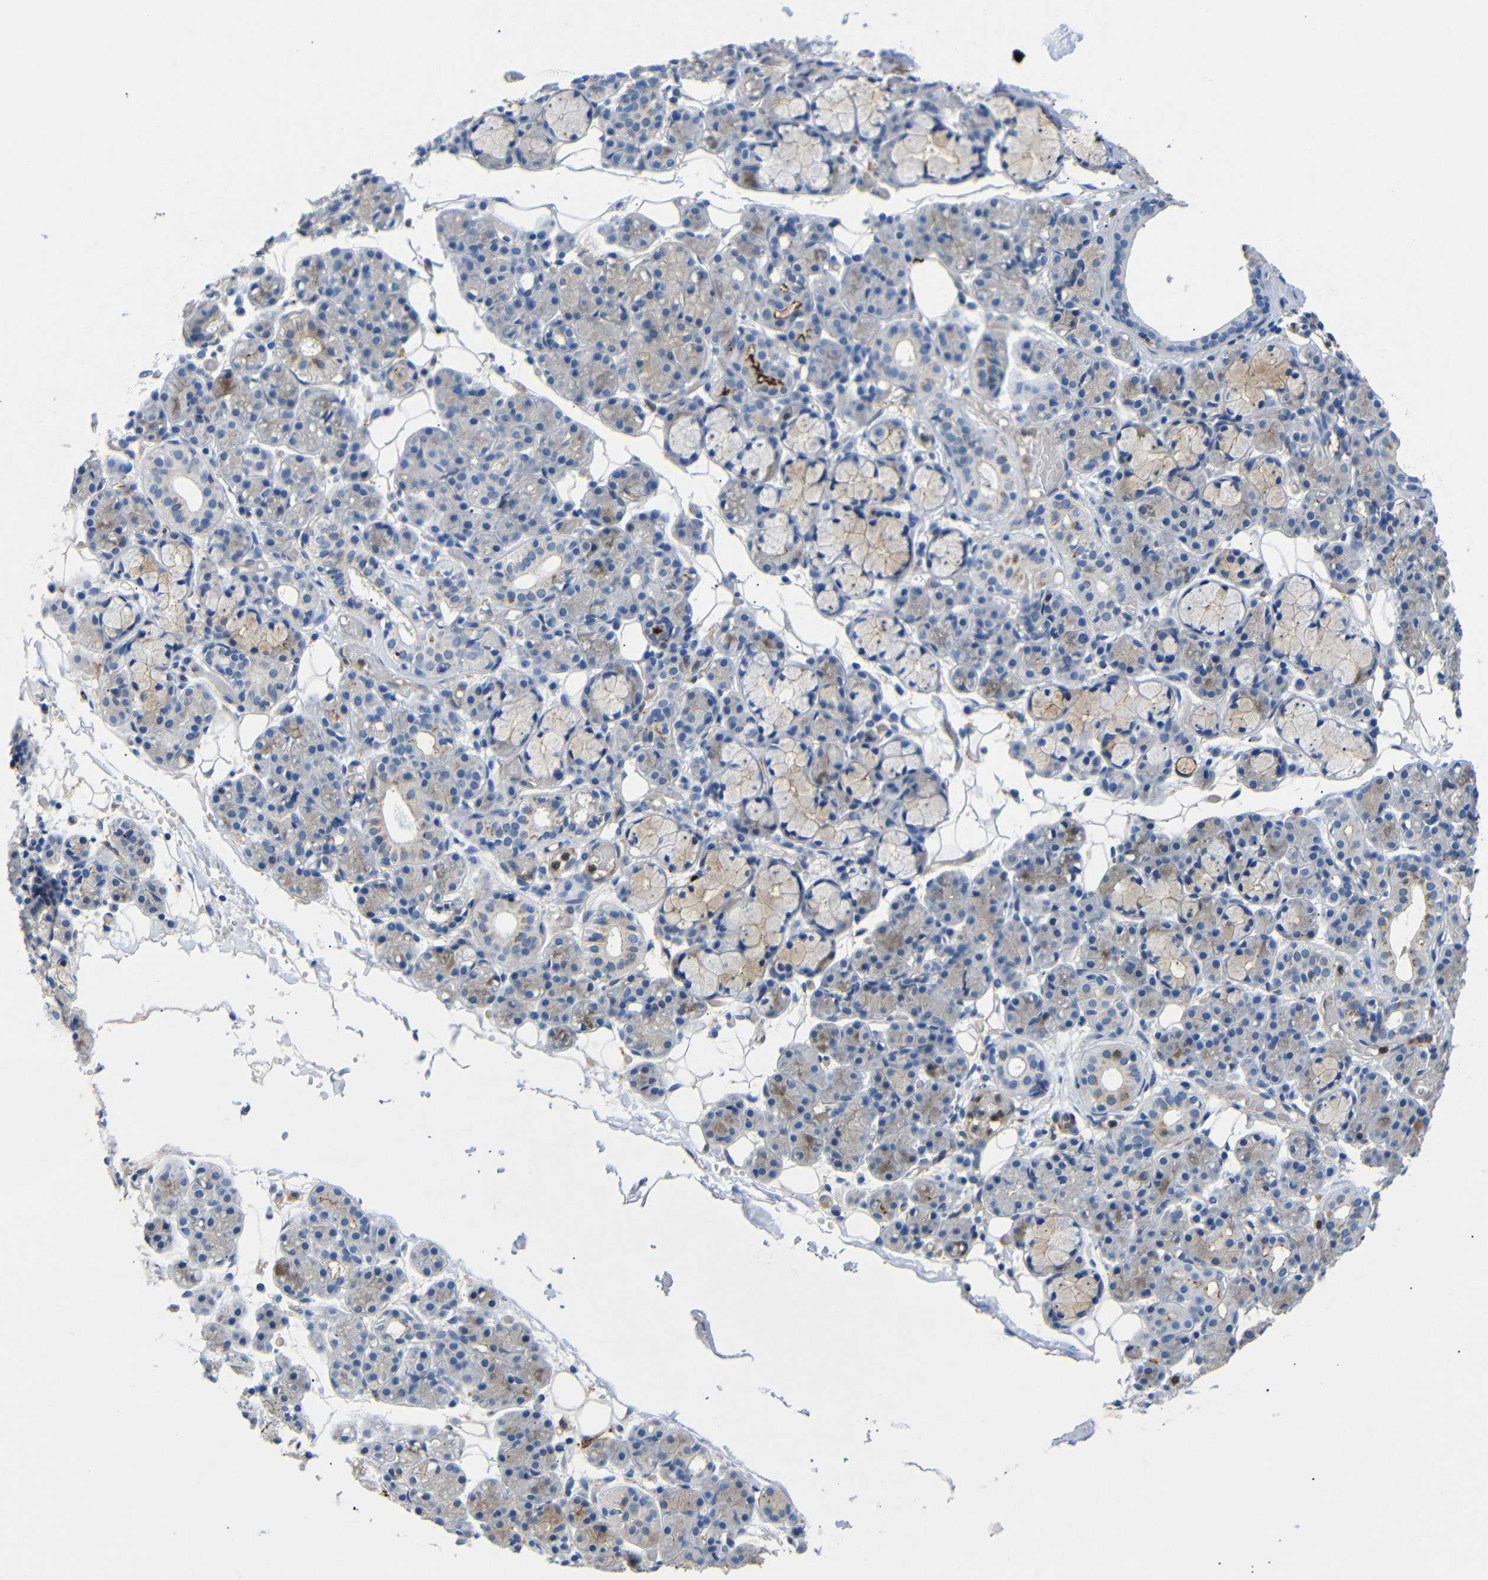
{"staining": {"intensity": "moderate", "quantity": "25%-75%", "location": "cytoplasmic/membranous"}, "tissue": "salivary gland", "cell_type": "Glandular cells", "image_type": "normal", "snomed": [{"axis": "morphology", "description": "Normal tissue, NOS"}, {"axis": "topography", "description": "Salivary gland"}], "caption": "Normal salivary gland exhibits moderate cytoplasmic/membranous staining in approximately 25%-75% of glandular cells.", "gene": "SDCBP", "patient": {"sex": "male", "age": 63}}